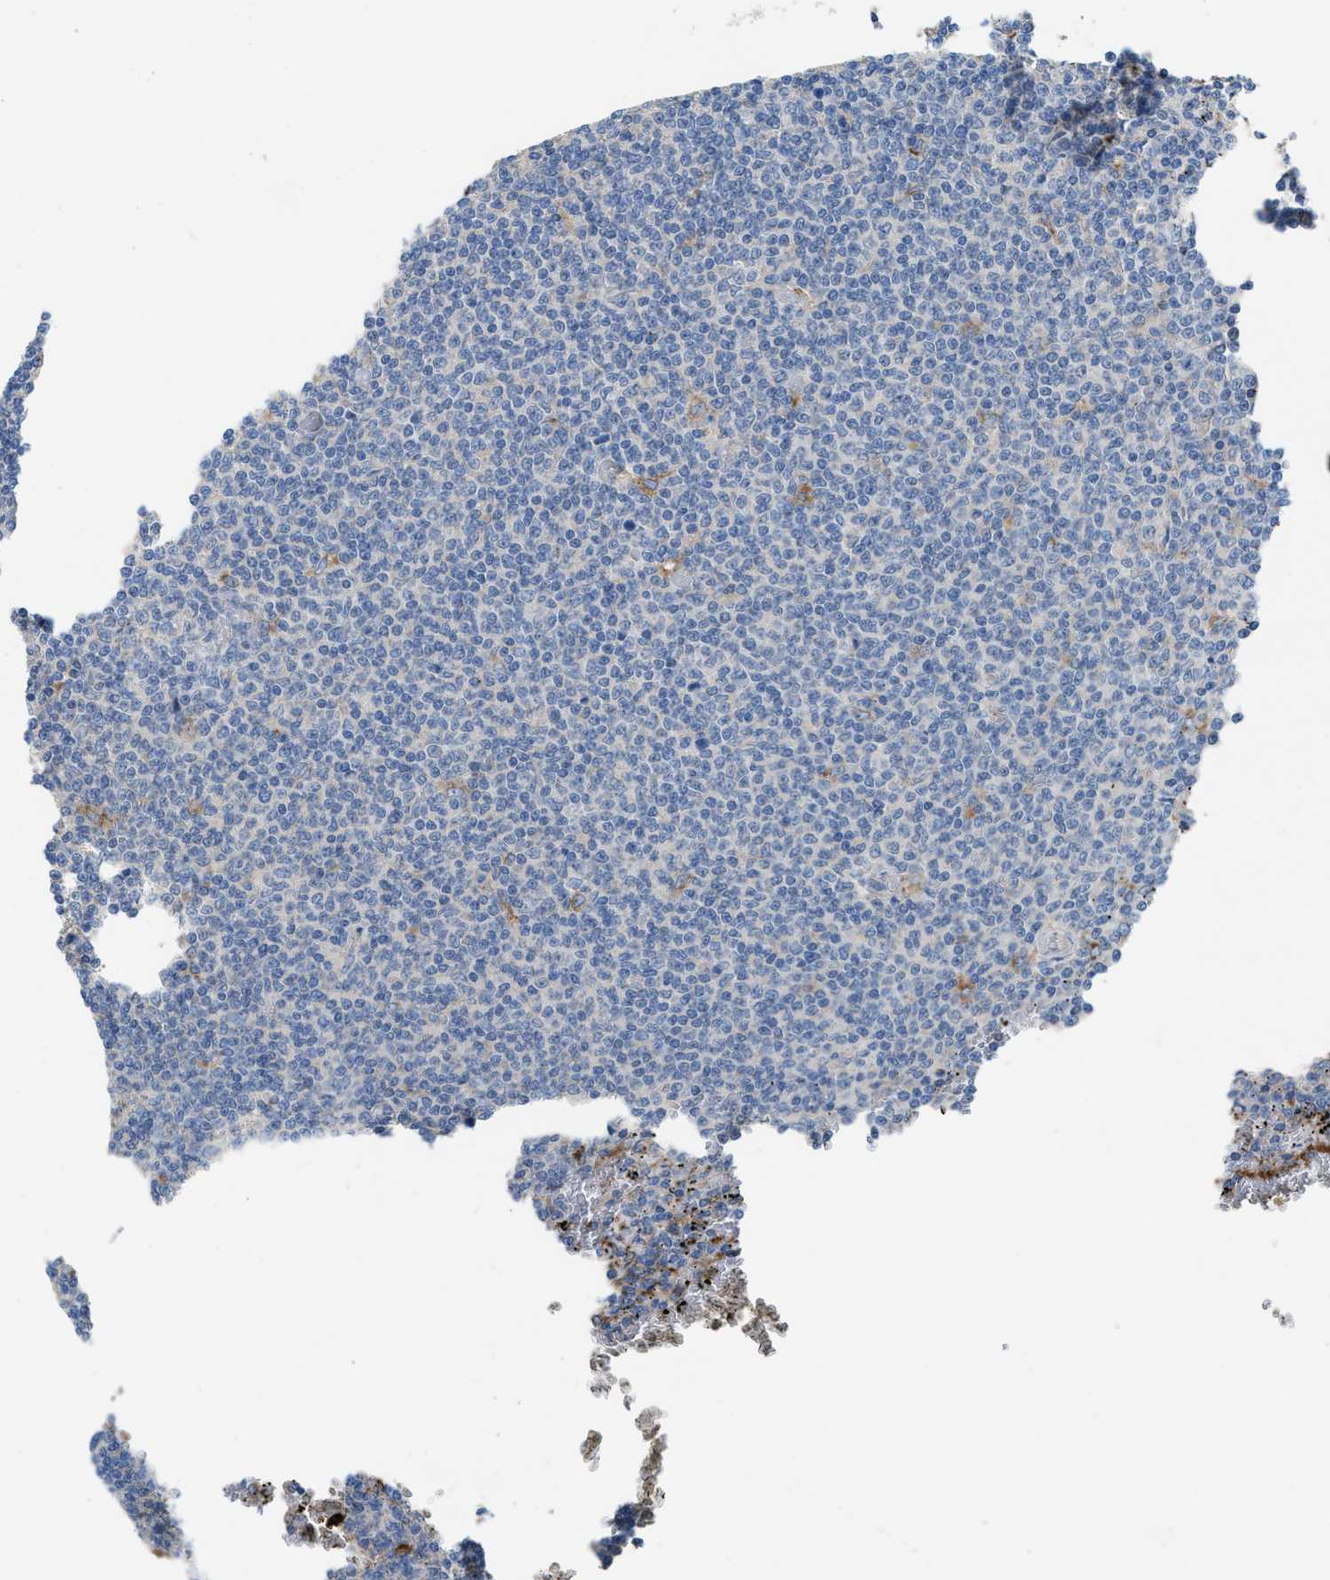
{"staining": {"intensity": "moderate", "quantity": "<25%", "location": "cytoplasmic/membranous"}, "tissue": "lymphoma", "cell_type": "Tumor cells", "image_type": "cancer", "snomed": [{"axis": "morphology", "description": "Malignant lymphoma, non-Hodgkin's type, Low grade"}, {"axis": "topography", "description": "Spleen"}], "caption": "Protein expression analysis of lymphoma displays moderate cytoplasmic/membranous positivity in approximately <25% of tumor cells.", "gene": "AOAH", "patient": {"sex": "female", "age": 50}}